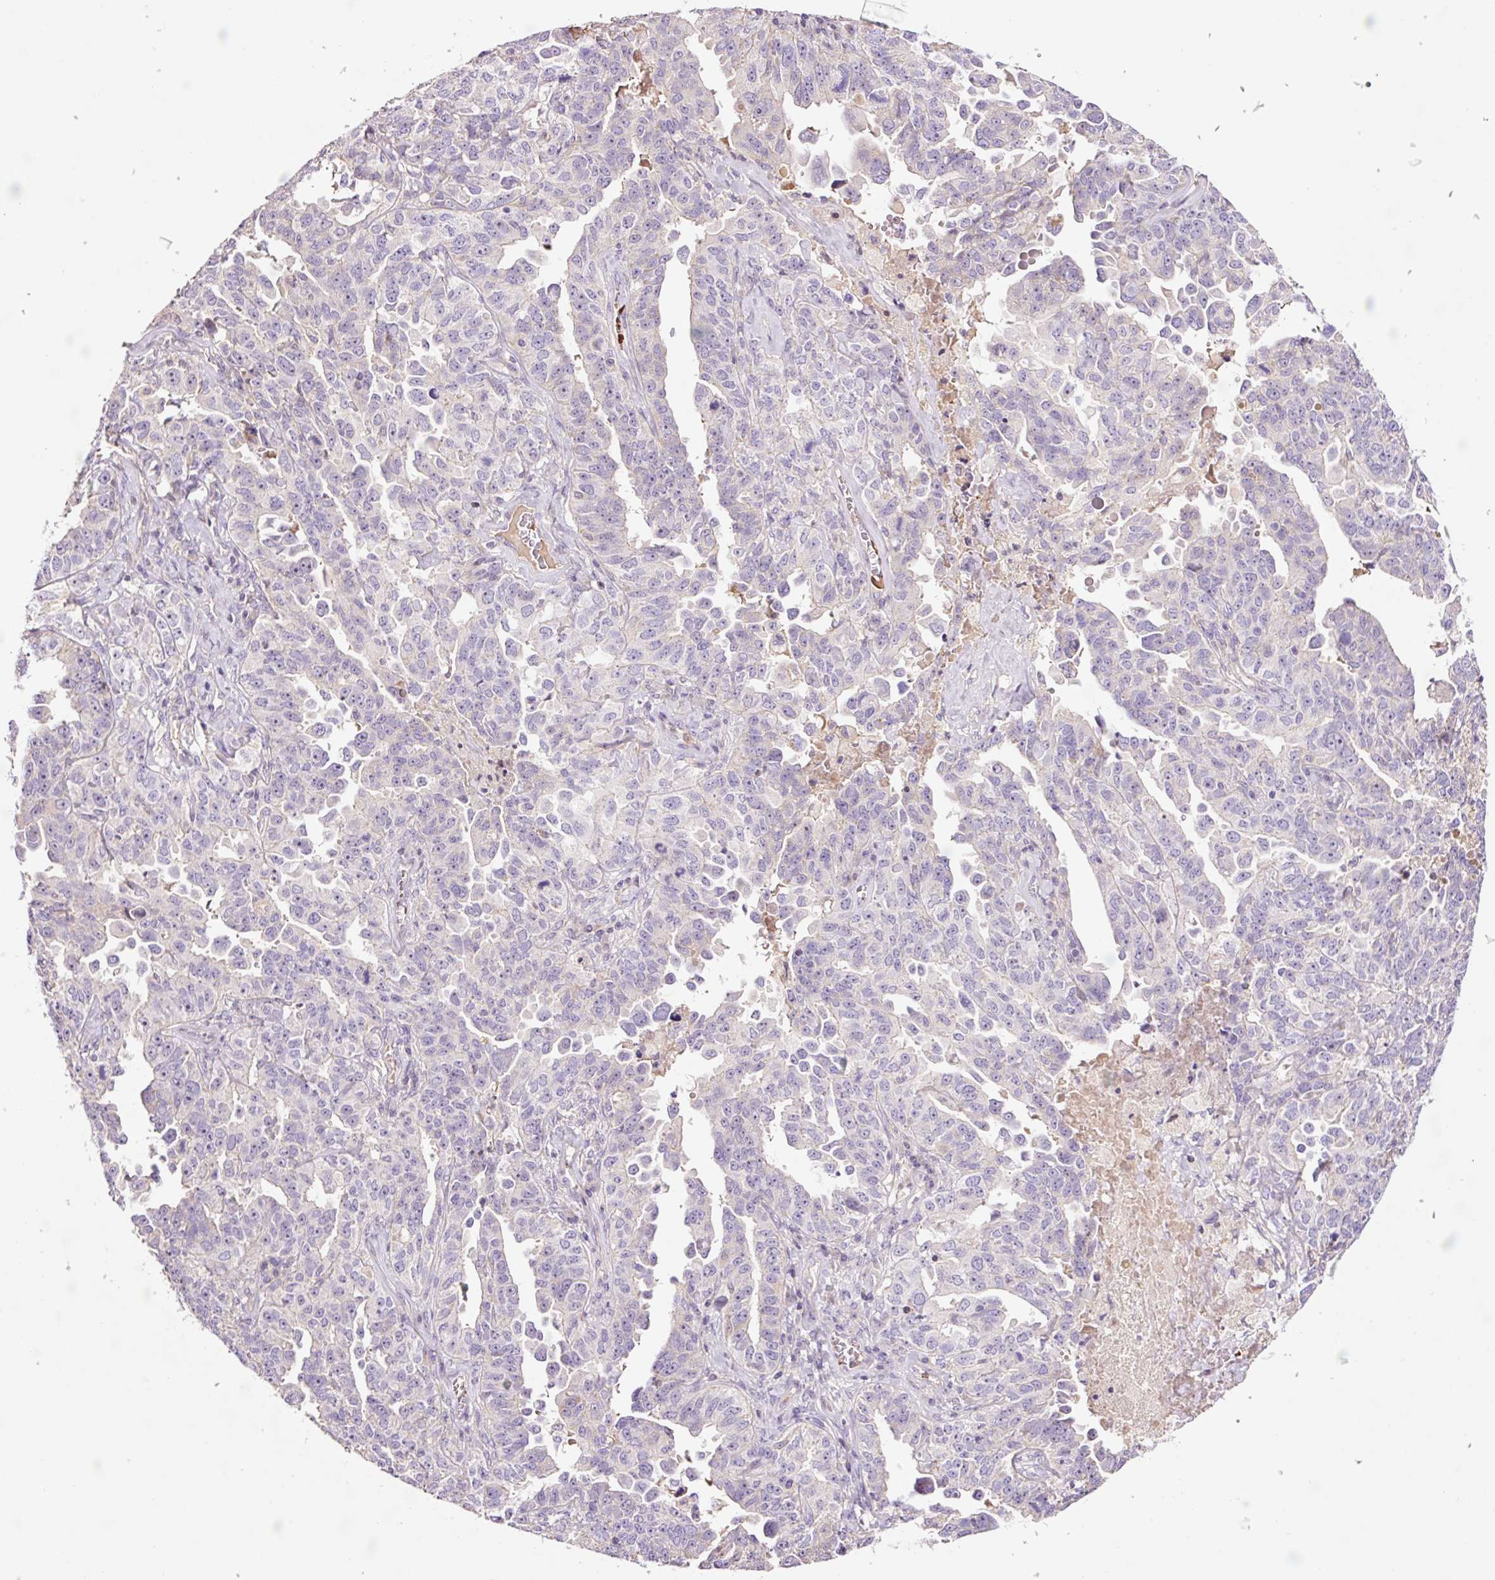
{"staining": {"intensity": "negative", "quantity": "none", "location": "none"}, "tissue": "ovarian cancer", "cell_type": "Tumor cells", "image_type": "cancer", "snomed": [{"axis": "morphology", "description": "Carcinoma, endometroid"}, {"axis": "topography", "description": "Ovary"}], "caption": "Tumor cells are negative for protein expression in human ovarian endometroid carcinoma. The staining was performed using DAB (3,3'-diaminobenzidine) to visualize the protein expression in brown, while the nuclei were stained in blue with hematoxylin (Magnification: 20x).", "gene": "TMEM235", "patient": {"sex": "female", "age": 62}}